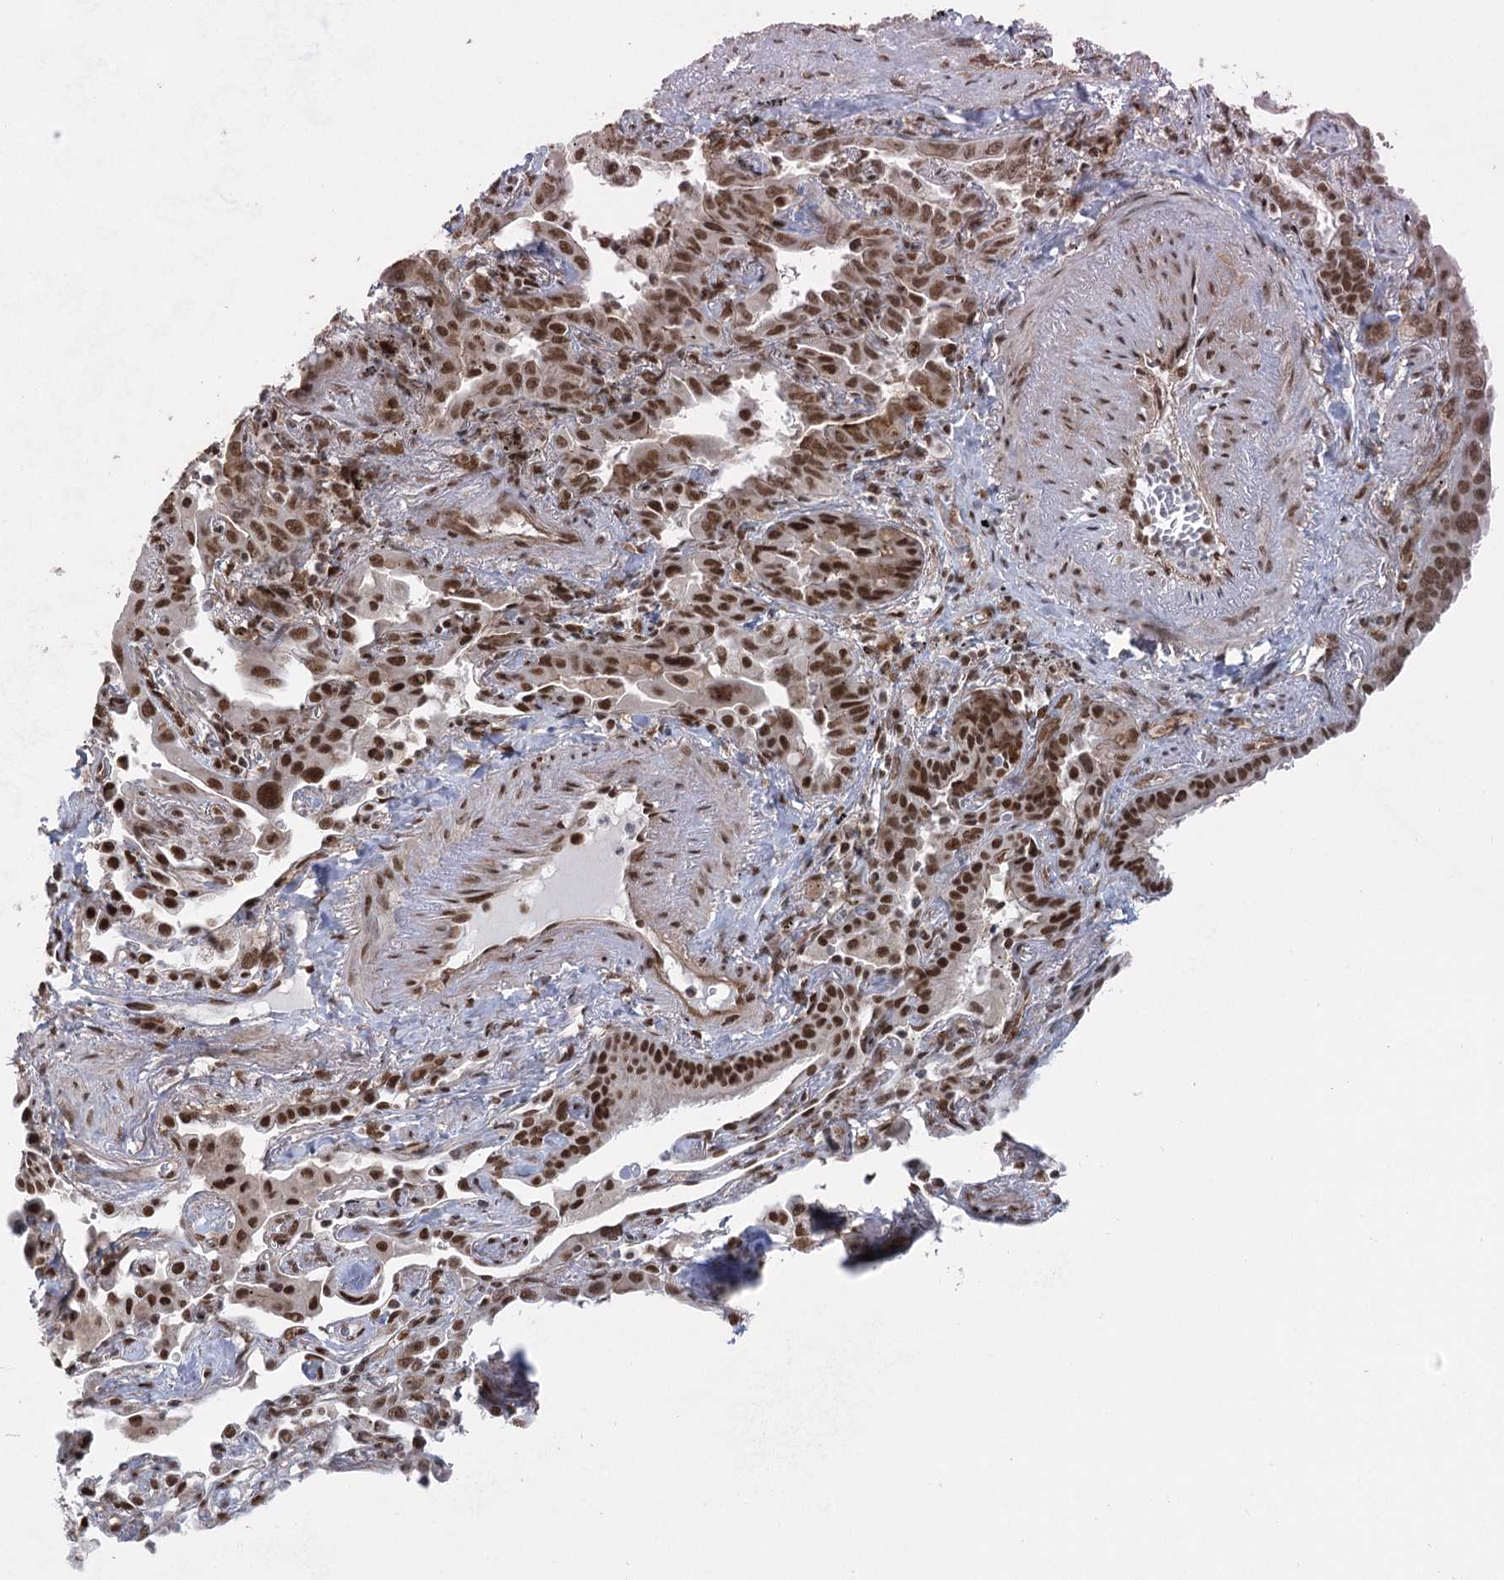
{"staining": {"intensity": "strong", "quantity": ">75%", "location": "nuclear"}, "tissue": "lung cancer", "cell_type": "Tumor cells", "image_type": "cancer", "snomed": [{"axis": "morphology", "description": "Adenocarcinoma, NOS"}, {"axis": "topography", "description": "Lung"}], "caption": "Brown immunohistochemical staining in lung cancer (adenocarcinoma) exhibits strong nuclear positivity in approximately >75% of tumor cells.", "gene": "ZCCHC8", "patient": {"sex": "male", "age": 67}}